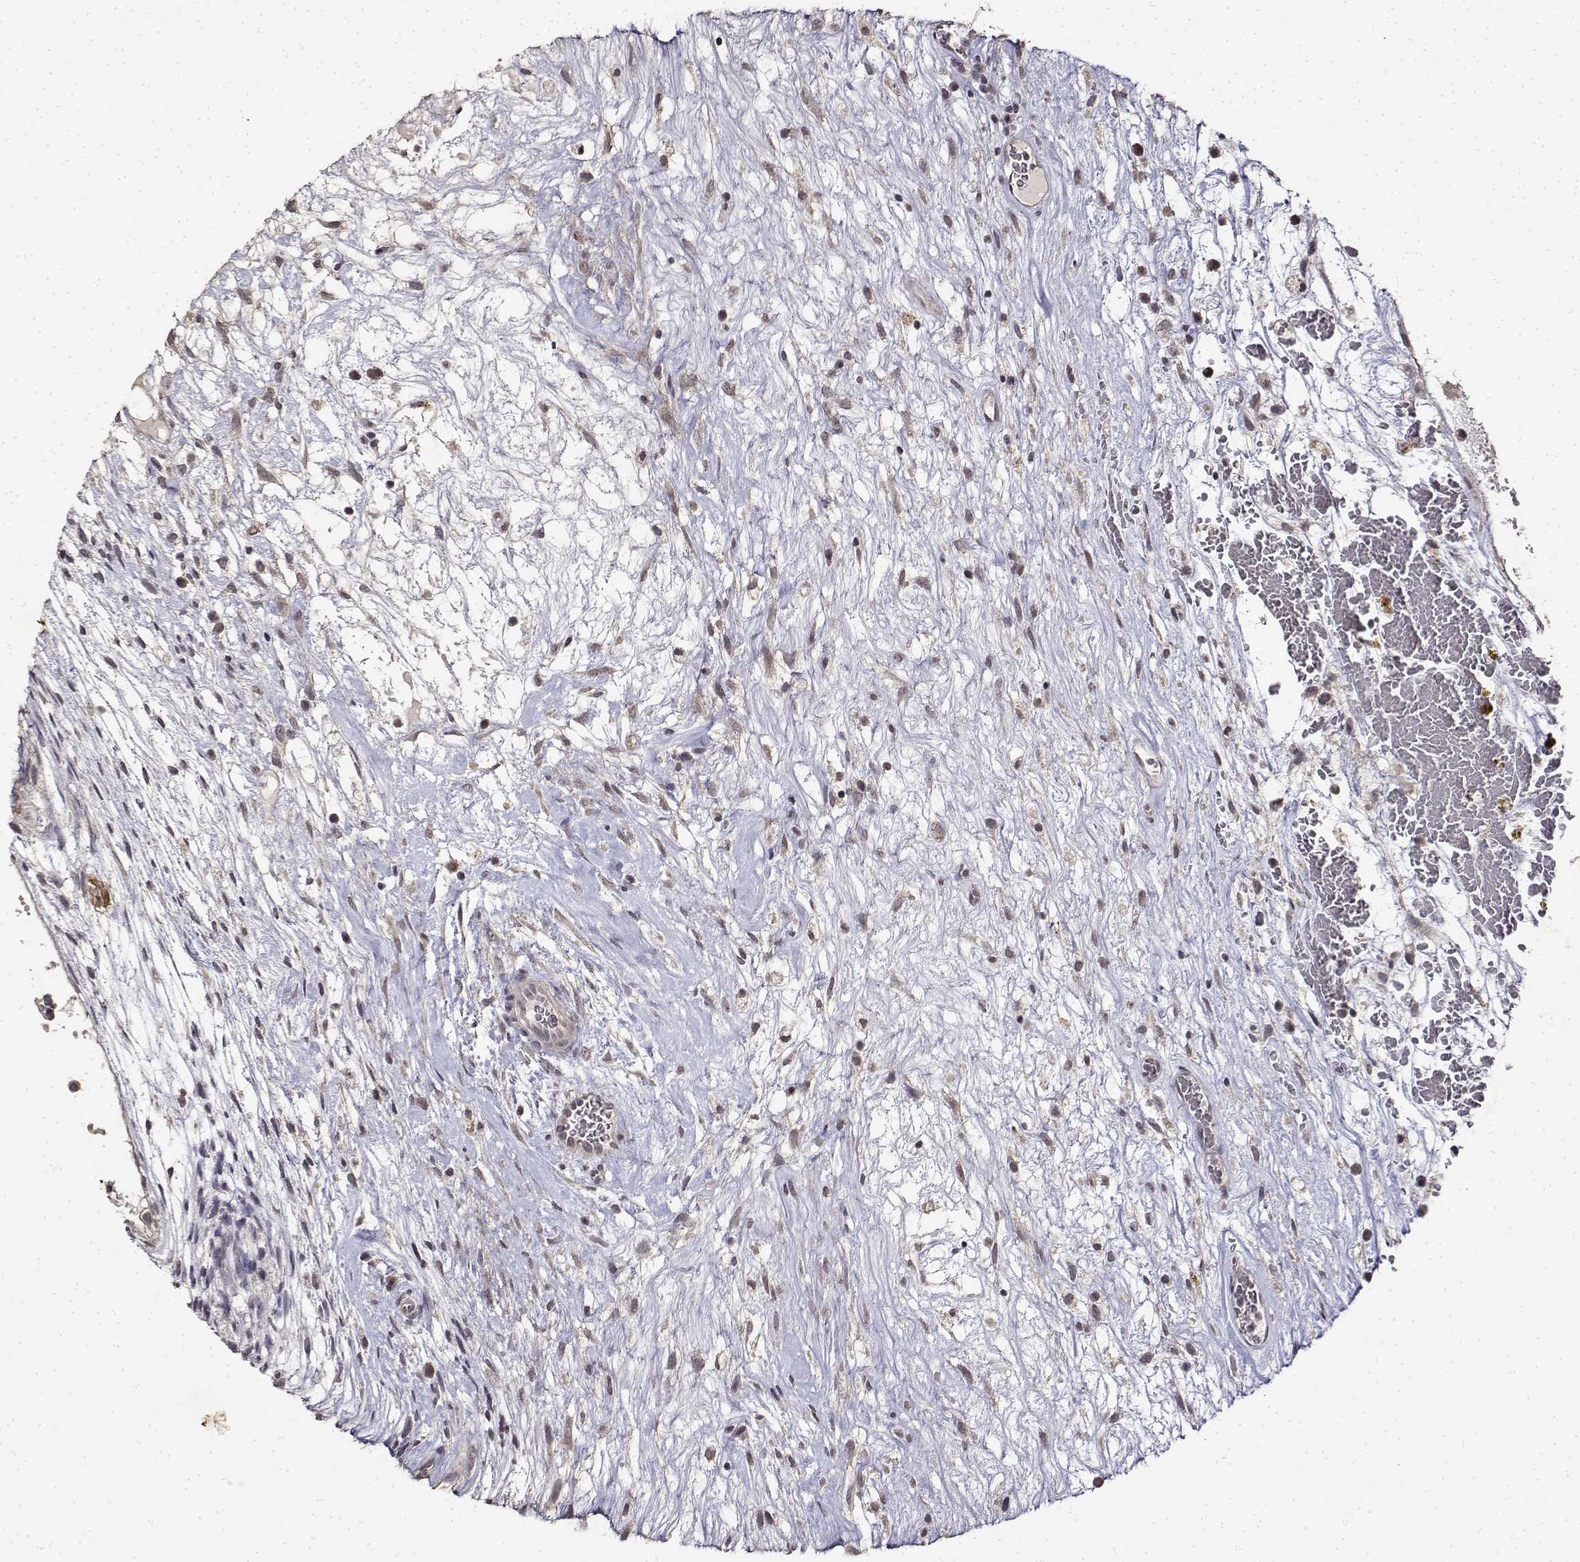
{"staining": {"intensity": "negative", "quantity": "none", "location": "none"}, "tissue": "testis cancer", "cell_type": "Tumor cells", "image_type": "cancer", "snomed": [{"axis": "morphology", "description": "Normal tissue, NOS"}, {"axis": "morphology", "description": "Carcinoma, Embryonal, NOS"}, {"axis": "topography", "description": "Testis"}], "caption": "Immunohistochemistry histopathology image of neoplastic tissue: human testis embryonal carcinoma stained with DAB (3,3'-diaminobenzidine) displays no significant protein positivity in tumor cells.", "gene": "BDNF", "patient": {"sex": "male", "age": 32}}